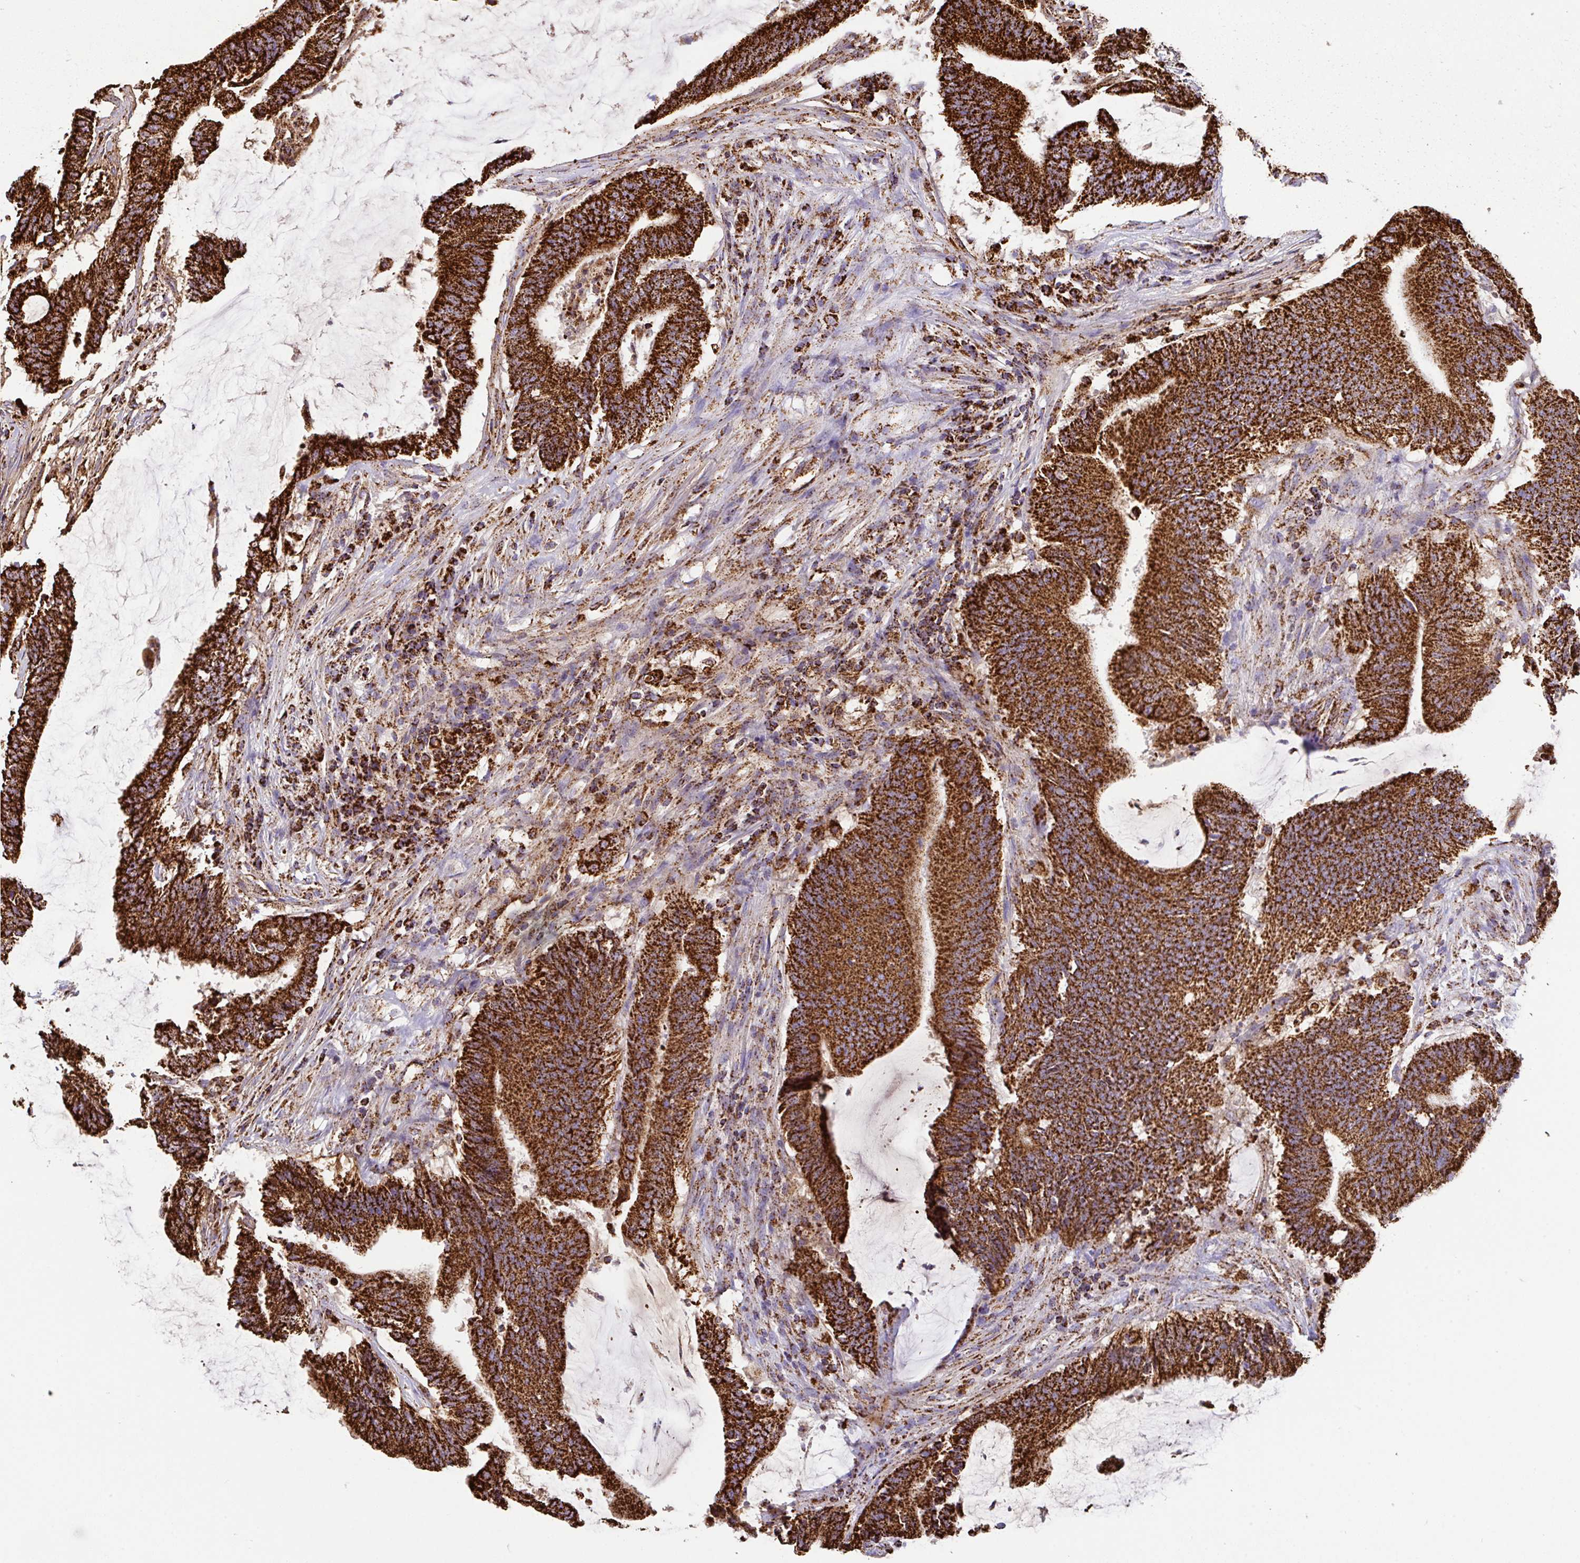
{"staining": {"intensity": "strong", "quantity": ">75%", "location": "cytoplasmic/membranous"}, "tissue": "colorectal cancer", "cell_type": "Tumor cells", "image_type": "cancer", "snomed": [{"axis": "morphology", "description": "Adenocarcinoma, NOS"}, {"axis": "topography", "description": "Colon"}], "caption": "A high-resolution histopathology image shows immunohistochemistry staining of colorectal adenocarcinoma, which shows strong cytoplasmic/membranous positivity in approximately >75% of tumor cells.", "gene": "ANKRD33B", "patient": {"sex": "female", "age": 43}}